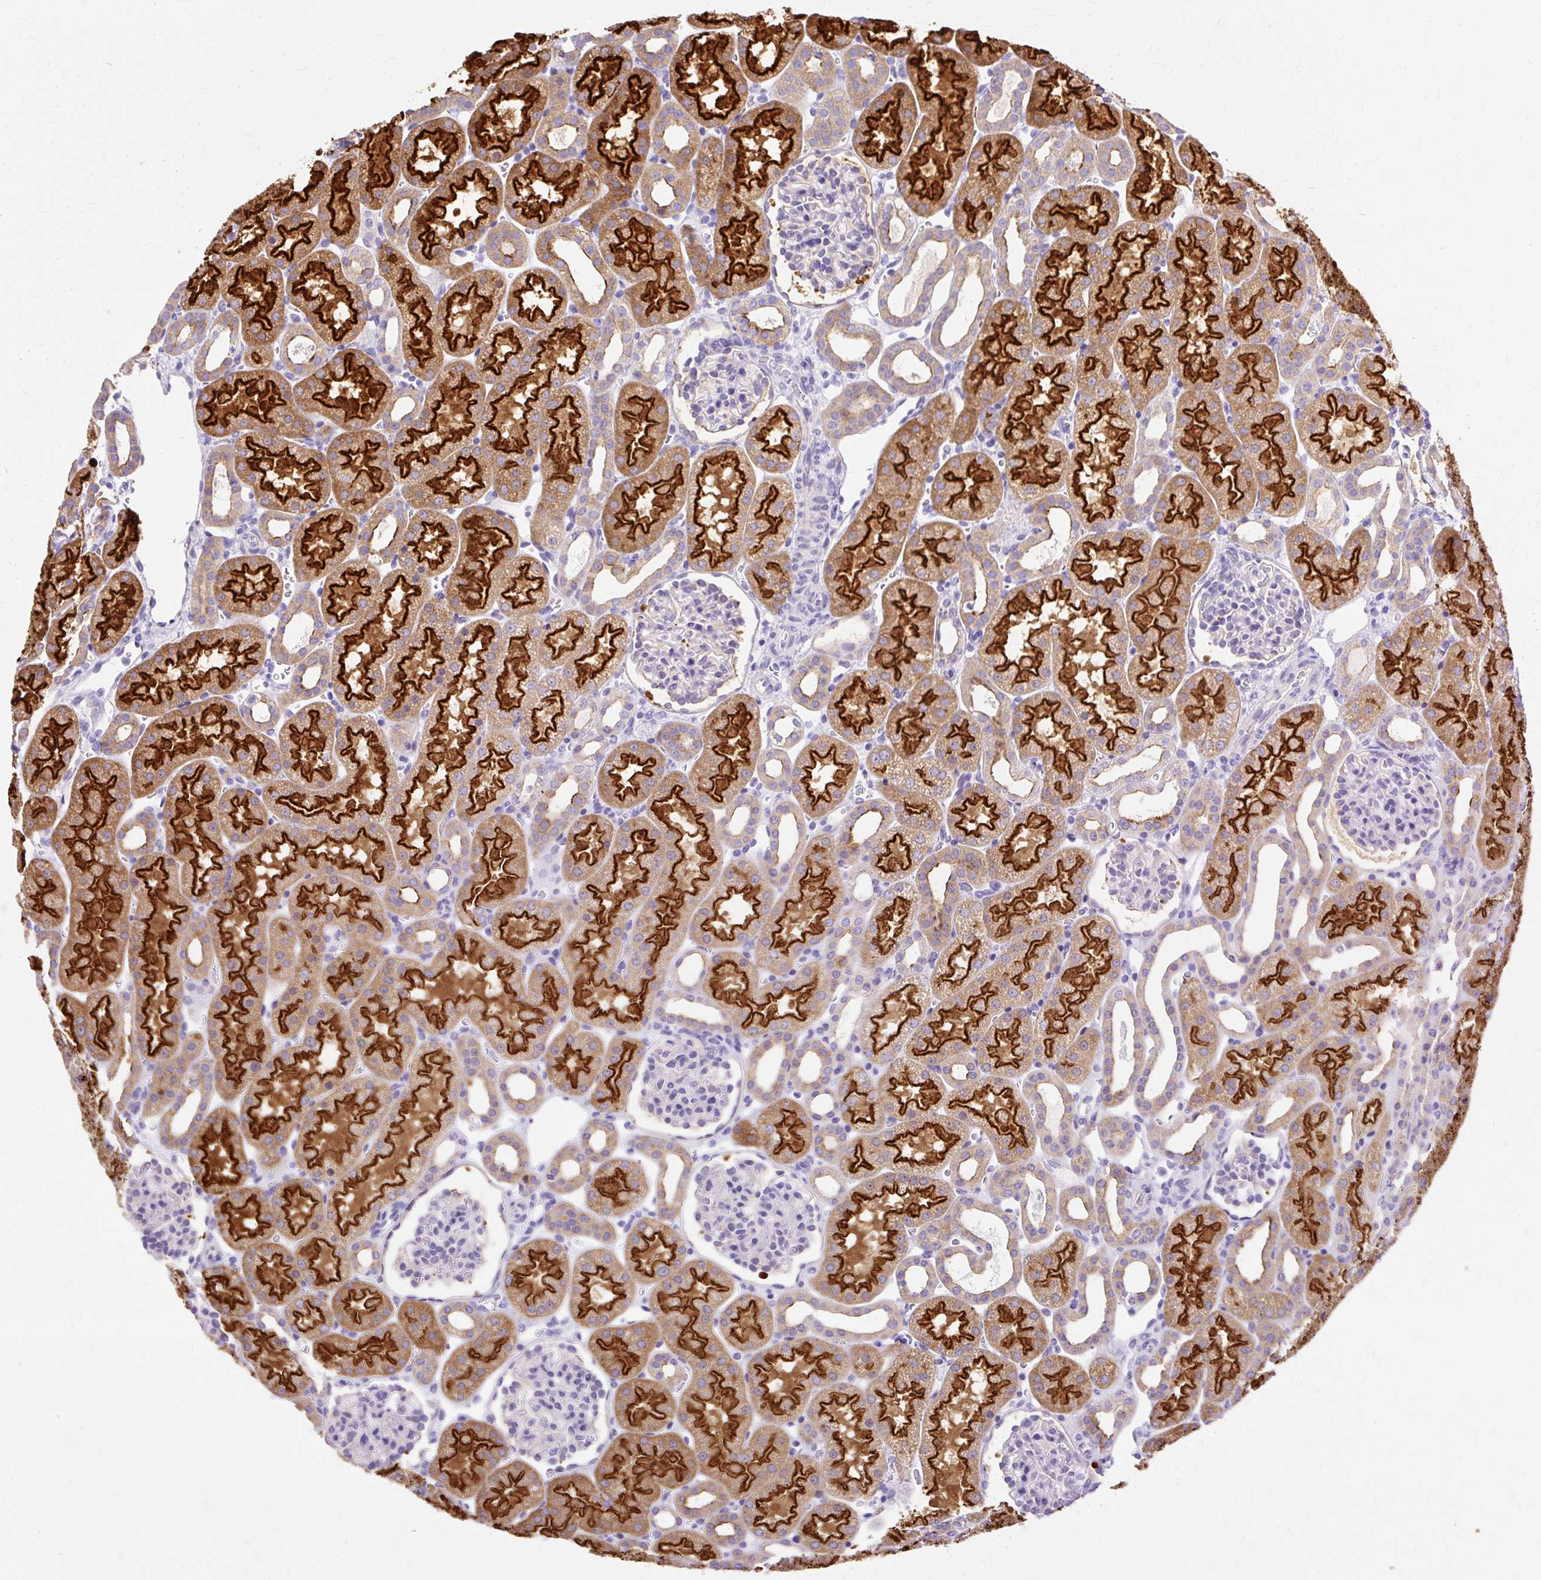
{"staining": {"intensity": "negative", "quantity": "none", "location": "none"}, "tissue": "kidney", "cell_type": "Cells in glomeruli", "image_type": "normal", "snomed": [{"axis": "morphology", "description": "Normal tissue, NOS"}, {"axis": "topography", "description": "Kidney"}], "caption": "Human kidney stained for a protein using immunohistochemistry (IHC) demonstrates no positivity in cells in glomeruli.", "gene": "MYO6", "patient": {"sex": "male", "age": 2}}